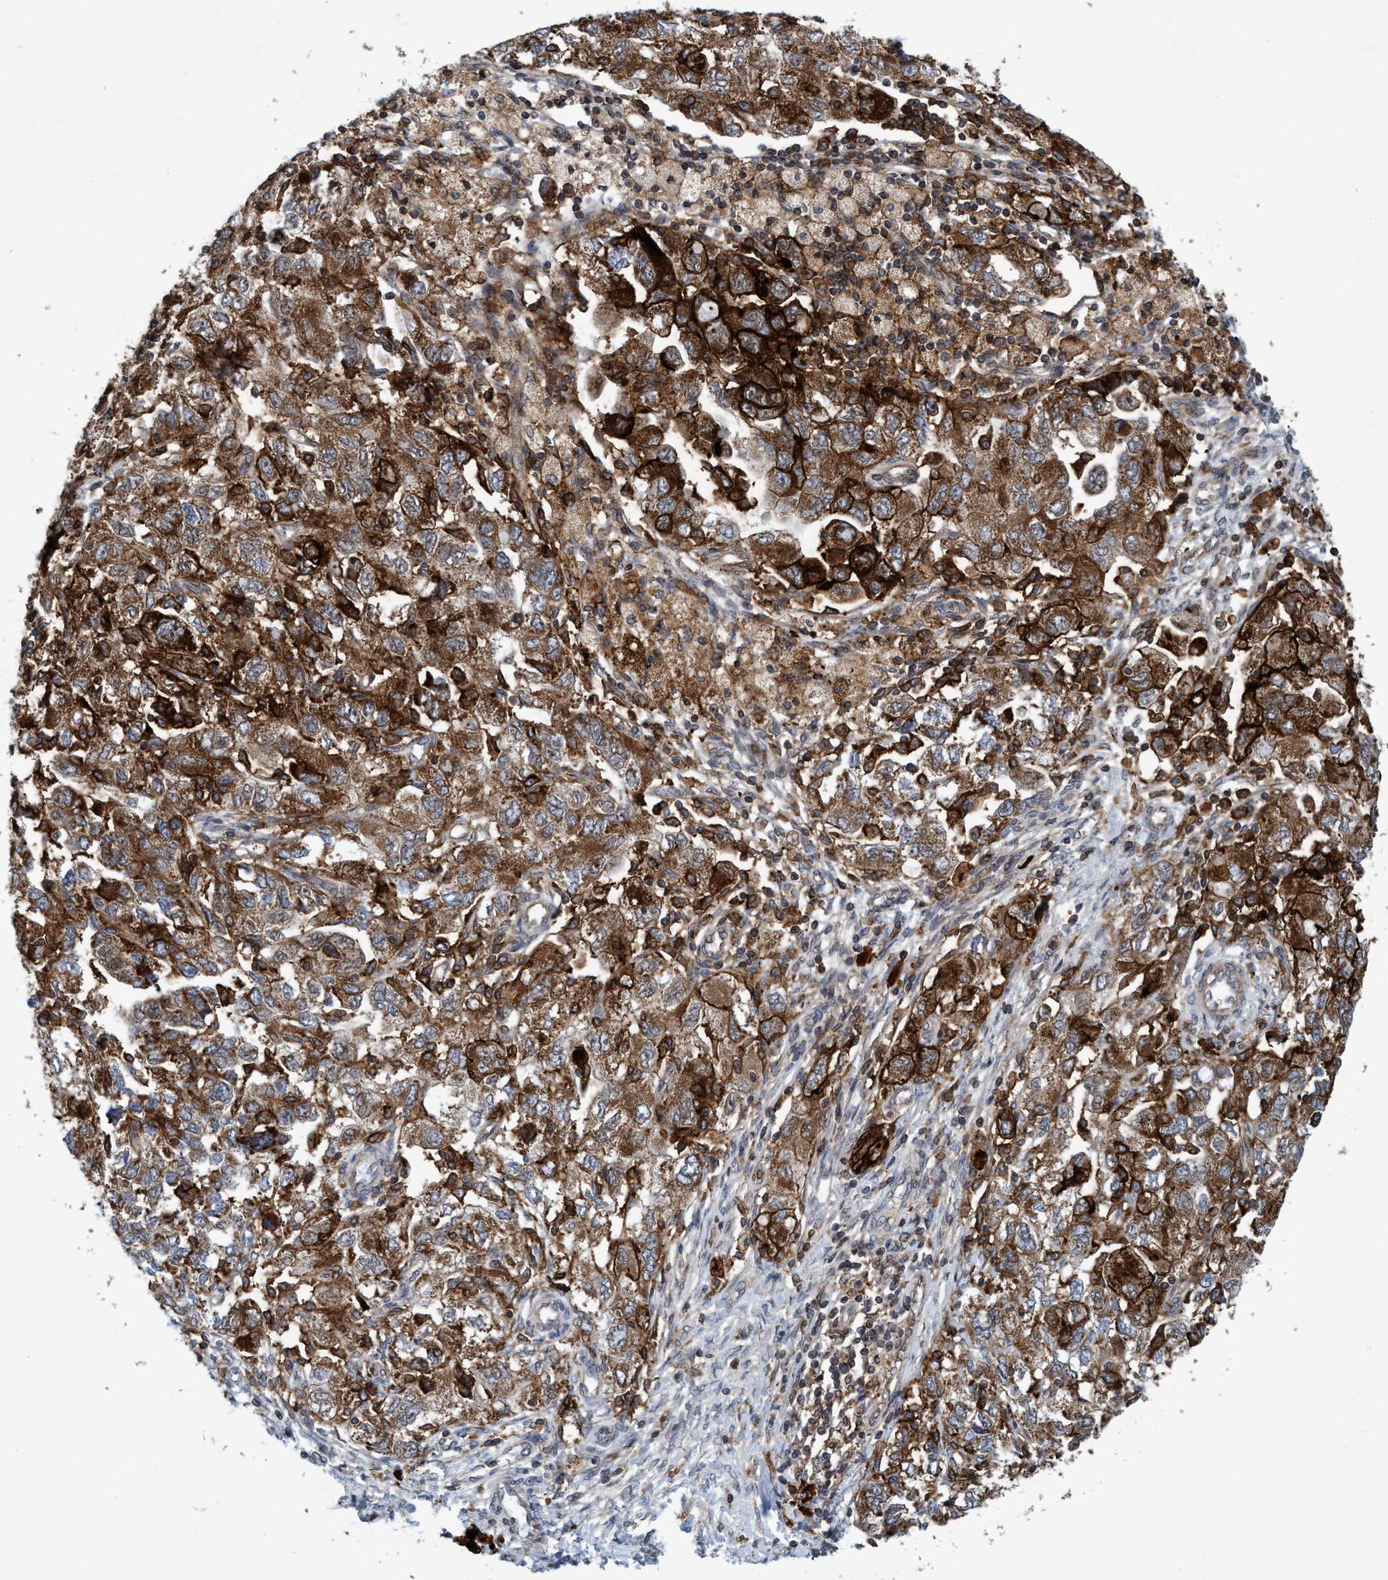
{"staining": {"intensity": "strong", "quantity": ">75%", "location": "cytoplasmic/membranous"}, "tissue": "ovarian cancer", "cell_type": "Tumor cells", "image_type": "cancer", "snomed": [{"axis": "morphology", "description": "Carcinoma, NOS"}, {"axis": "morphology", "description": "Cystadenocarcinoma, serous, NOS"}, {"axis": "topography", "description": "Ovary"}], "caption": "Human ovarian carcinoma stained with a protein marker exhibits strong staining in tumor cells.", "gene": "SLC16A3", "patient": {"sex": "female", "age": 69}}